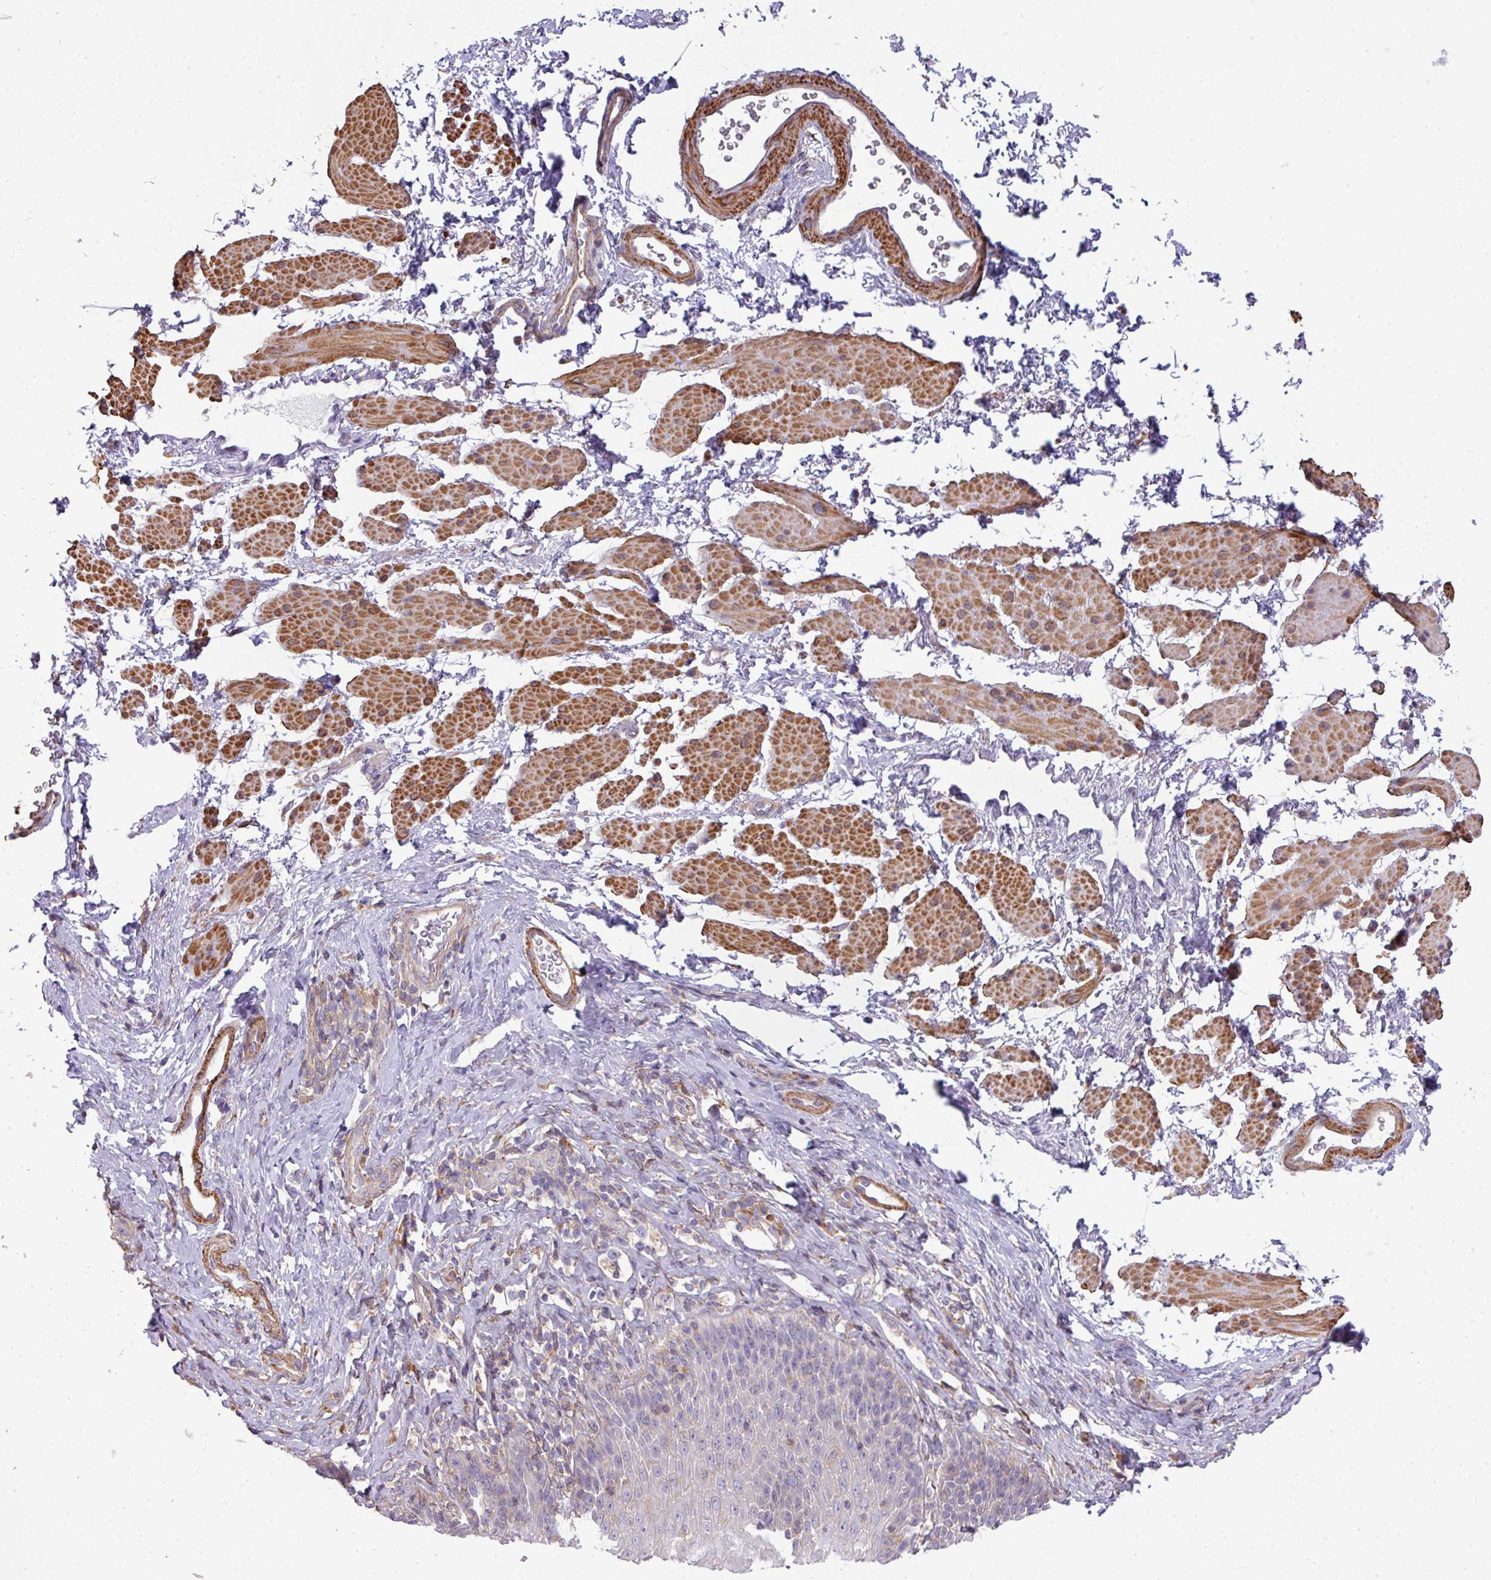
{"staining": {"intensity": "negative", "quantity": "none", "location": "none"}, "tissue": "esophagus", "cell_type": "Squamous epithelial cells", "image_type": "normal", "snomed": [{"axis": "morphology", "description": "Normal tissue, NOS"}, {"axis": "topography", "description": "Esophagus"}], "caption": "Photomicrograph shows no protein expression in squamous epithelial cells of normal esophagus. (Brightfield microscopy of DAB immunohistochemistry at high magnification).", "gene": "LRRC41", "patient": {"sex": "female", "age": 61}}